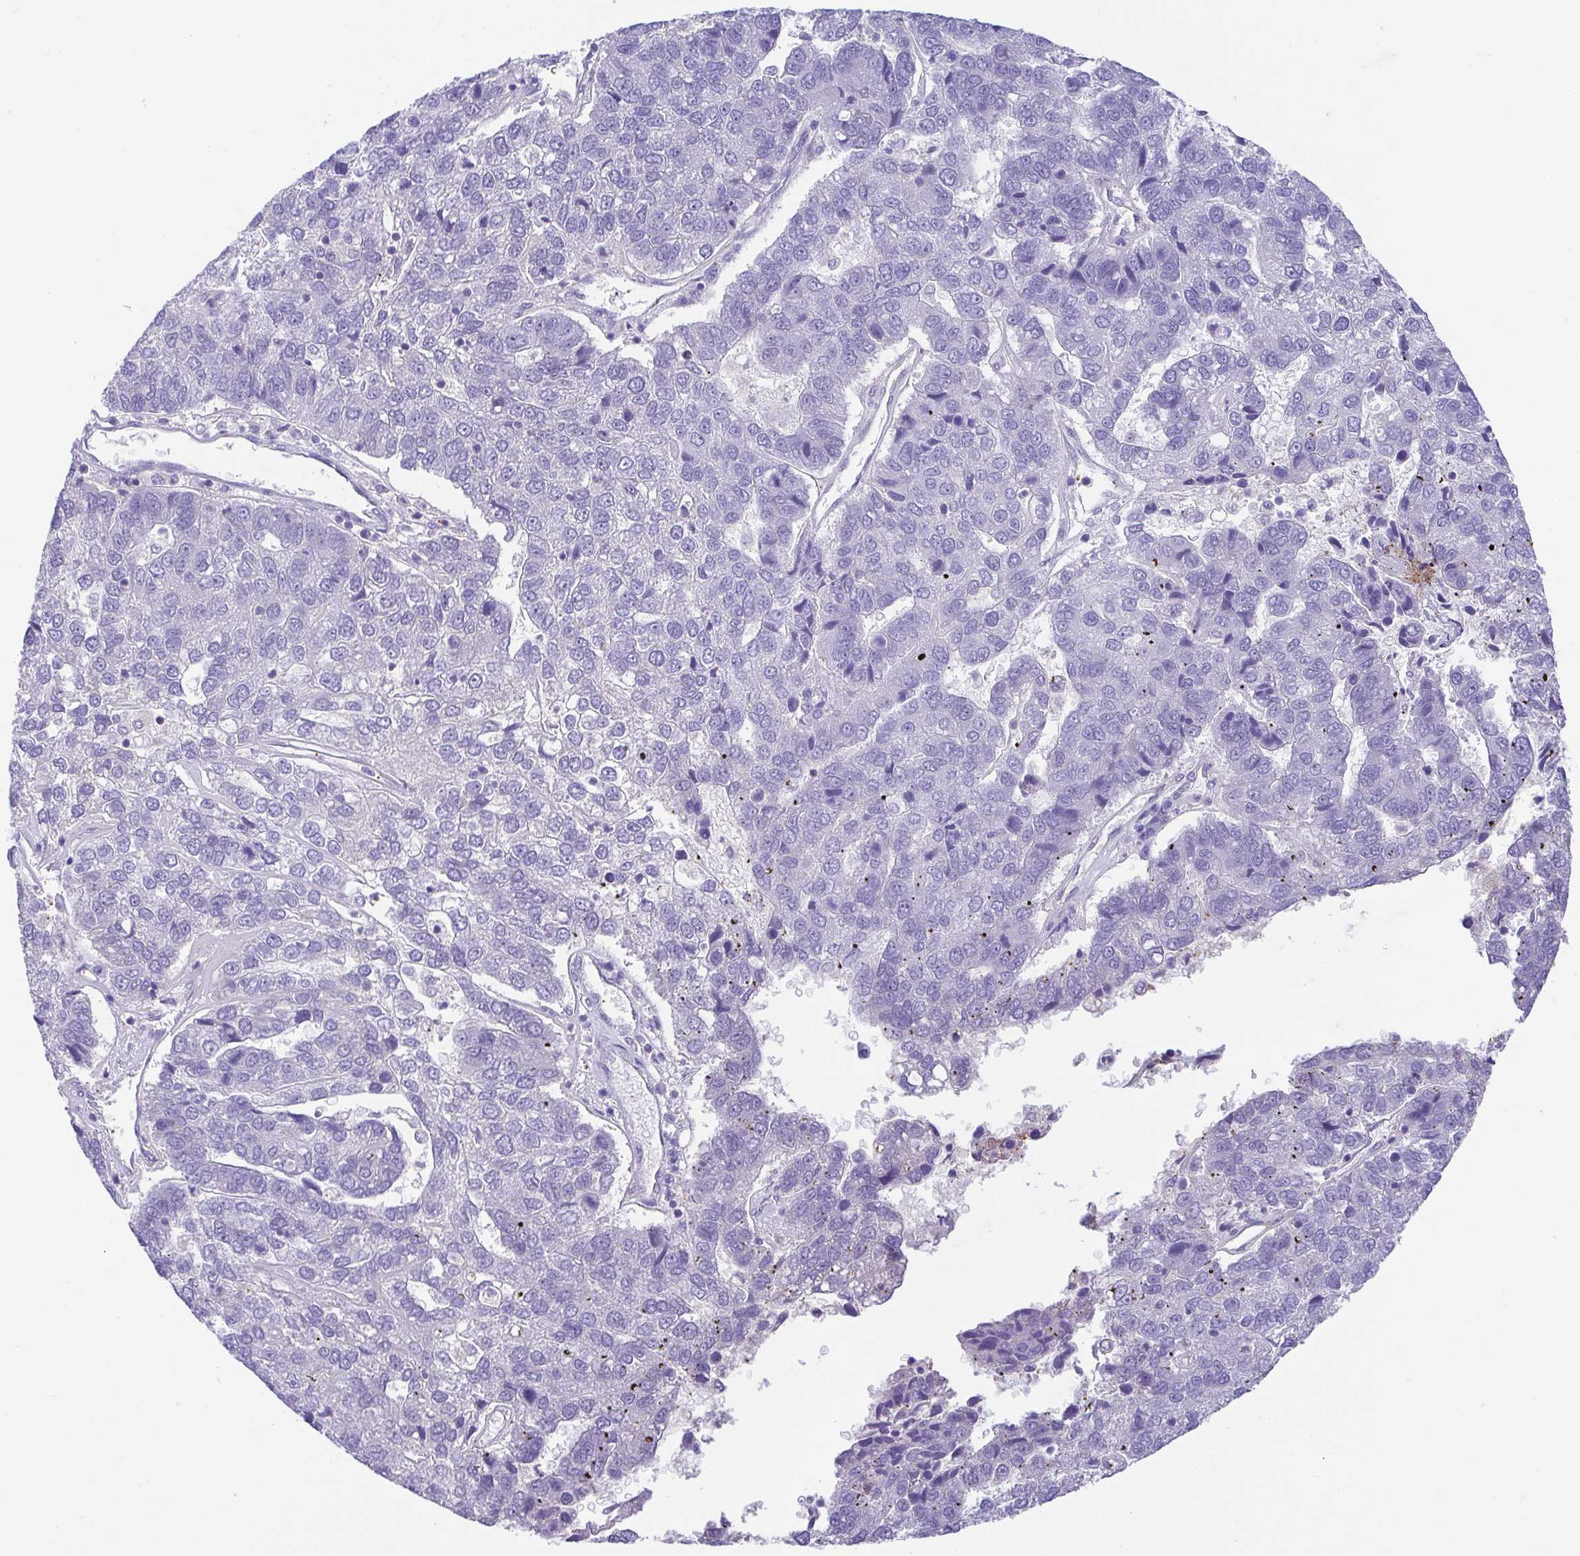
{"staining": {"intensity": "negative", "quantity": "none", "location": "none"}, "tissue": "pancreatic cancer", "cell_type": "Tumor cells", "image_type": "cancer", "snomed": [{"axis": "morphology", "description": "Adenocarcinoma, NOS"}, {"axis": "topography", "description": "Pancreas"}], "caption": "Tumor cells show no significant protein expression in adenocarcinoma (pancreatic).", "gene": "PRR14L", "patient": {"sex": "female", "age": 61}}